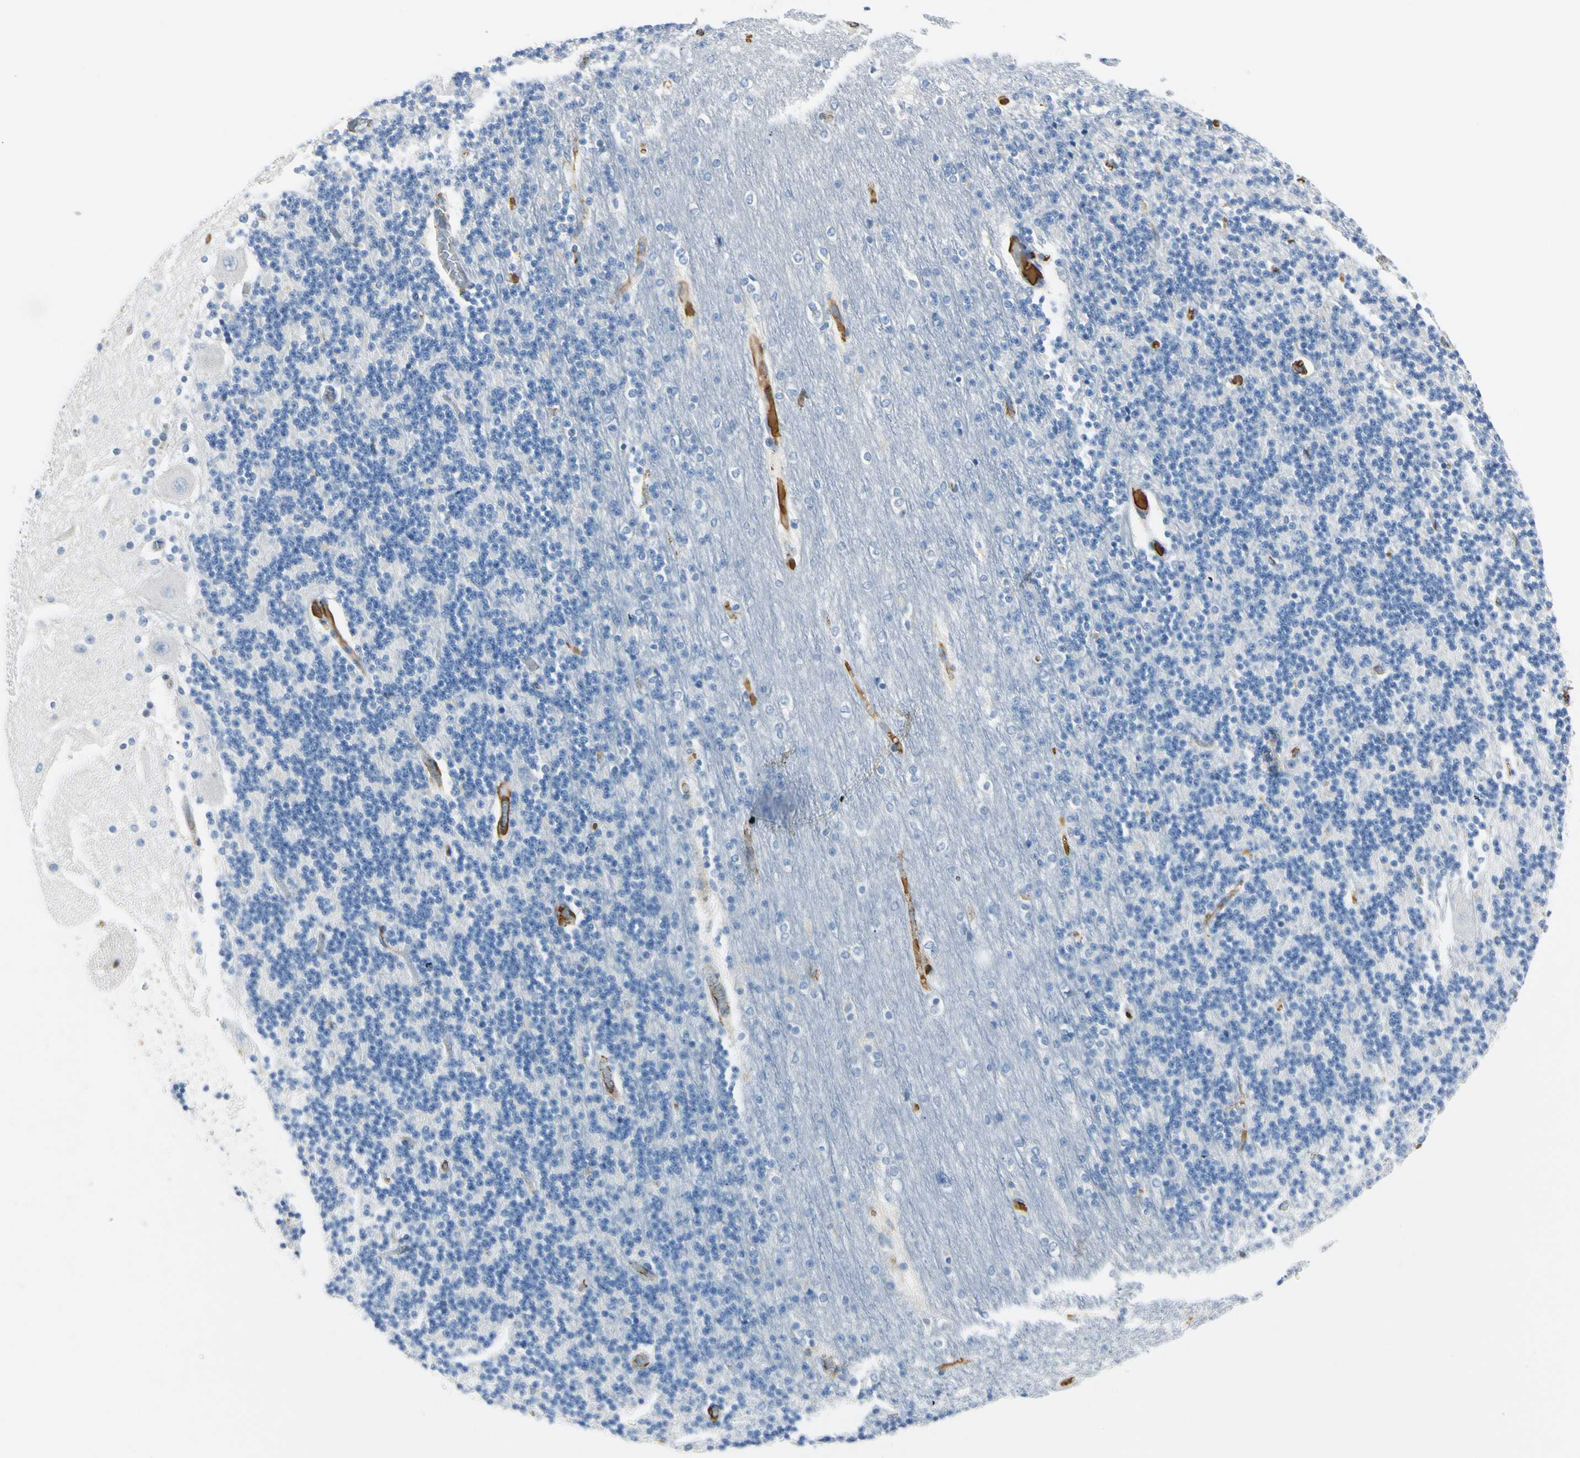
{"staining": {"intensity": "negative", "quantity": "none", "location": "none"}, "tissue": "cerebellum", "cell_type": "Cells in granular layer", "image_type": "normal", "snomed": [{"axis": "morphology", "description": "Normal tissue, NOS"}, {"axis": "topography", "description": "Cerebellum"}], "caption": "Cerebellum stained for a protein using immunohistochemistry (IHC) demonstrates no staining cells in granular layer.", "gene": "LAMB3", "patient": {"sex": "female", "age": 54}}